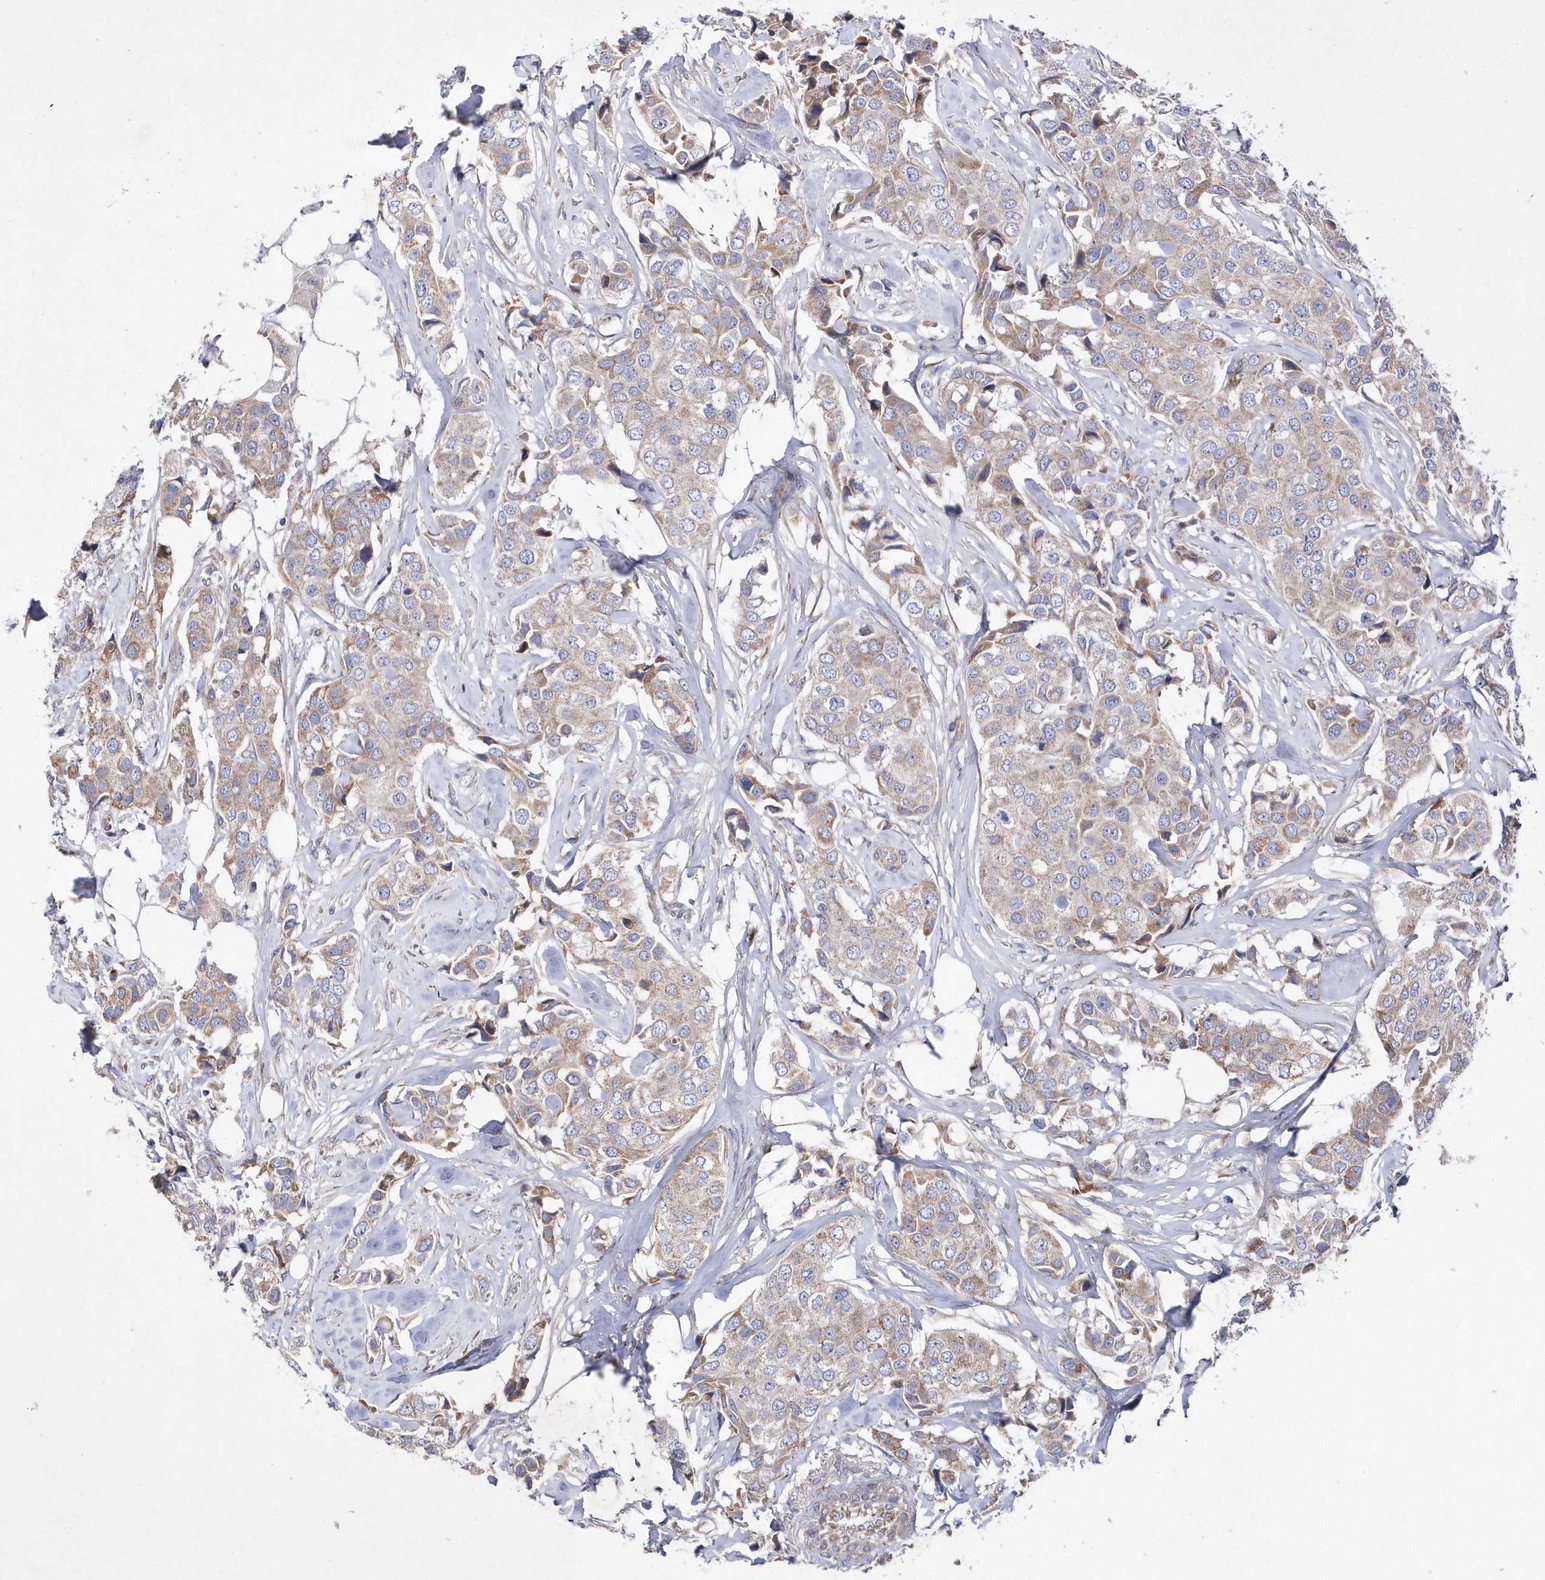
{"staining": {"intensity": "weak", "quantity": "25%-75%", "location": "cytoplasmic/membranous"}, "tissue": "breast cancer", "cell_type": "Tumor cells", "image_type": "cancer", "snomed": [{"axis": "morphology", "description": "Duct carcinoma"}, {"axis": "topography", "description": "Breast"}], "caption": "This micrograph exhibits breast intraductal carcinoma stained with IHC to label a protein in brown. The cytoplasmic/membranous of tumor cells show weak positivity for the protein. Nuclei are counter-stained blue.", "gene": "METTL8", "patient": {"sex": "female", "age": 80}}